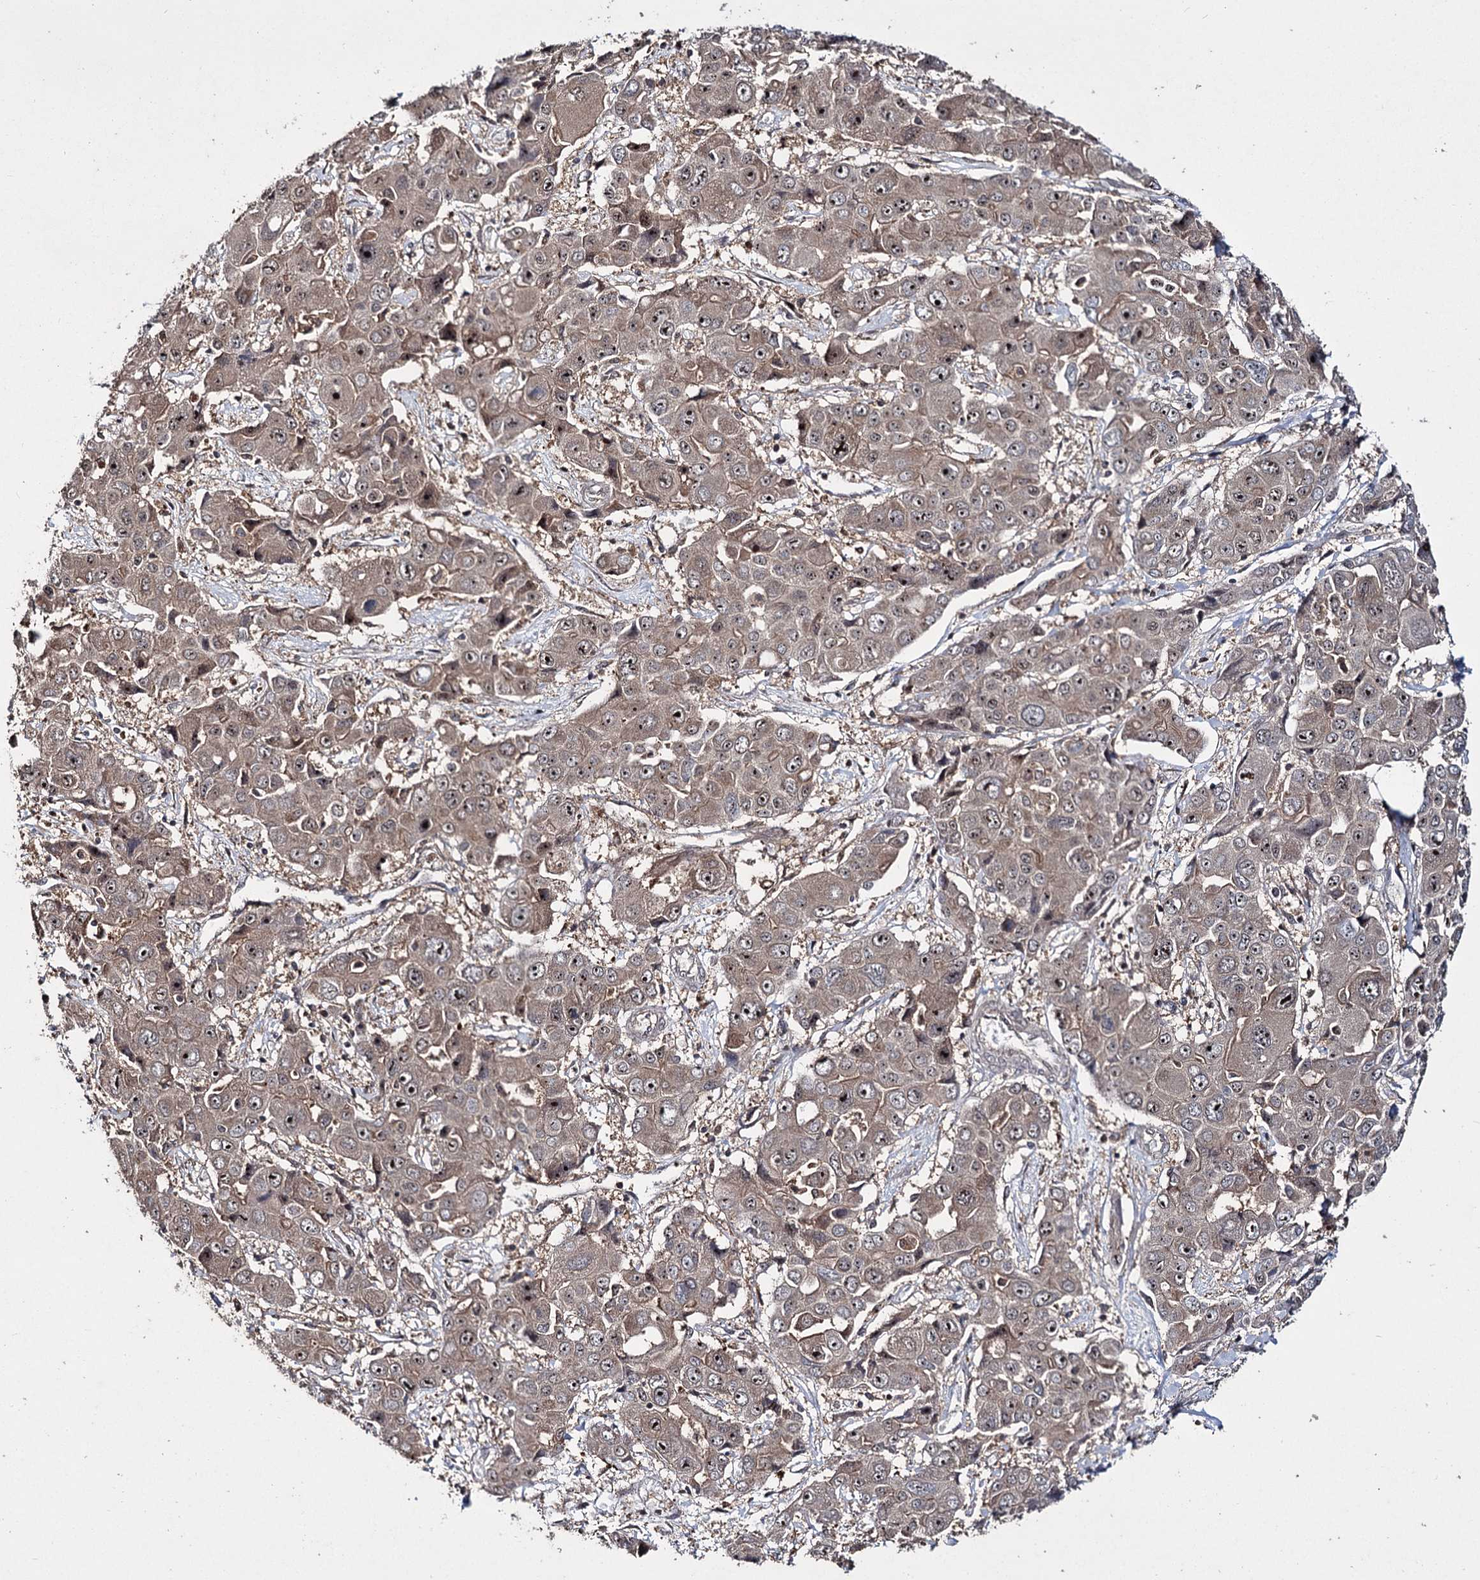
{"staining": {"intensity": "weak", "quantity": ">75%", "location": "cytoplasmic/membranous,nuclear"}, "tissue": "liver cancer", "cell_type": "Tumor cells", "image_type": "cancer", "snomed": [{"axis": "morphology", "description": "Cholangiocarcinoma"}, {"axis": "topography", "description": "Liver"}], "caption": "Immunohistochemistry of human liver cancer shows low levels of weak cytoplasmic/membranous and nuclear expression in about >75% of tumor cells.", "gene": "MKNK2", "patient": {"sex": "male", "age": 67}}